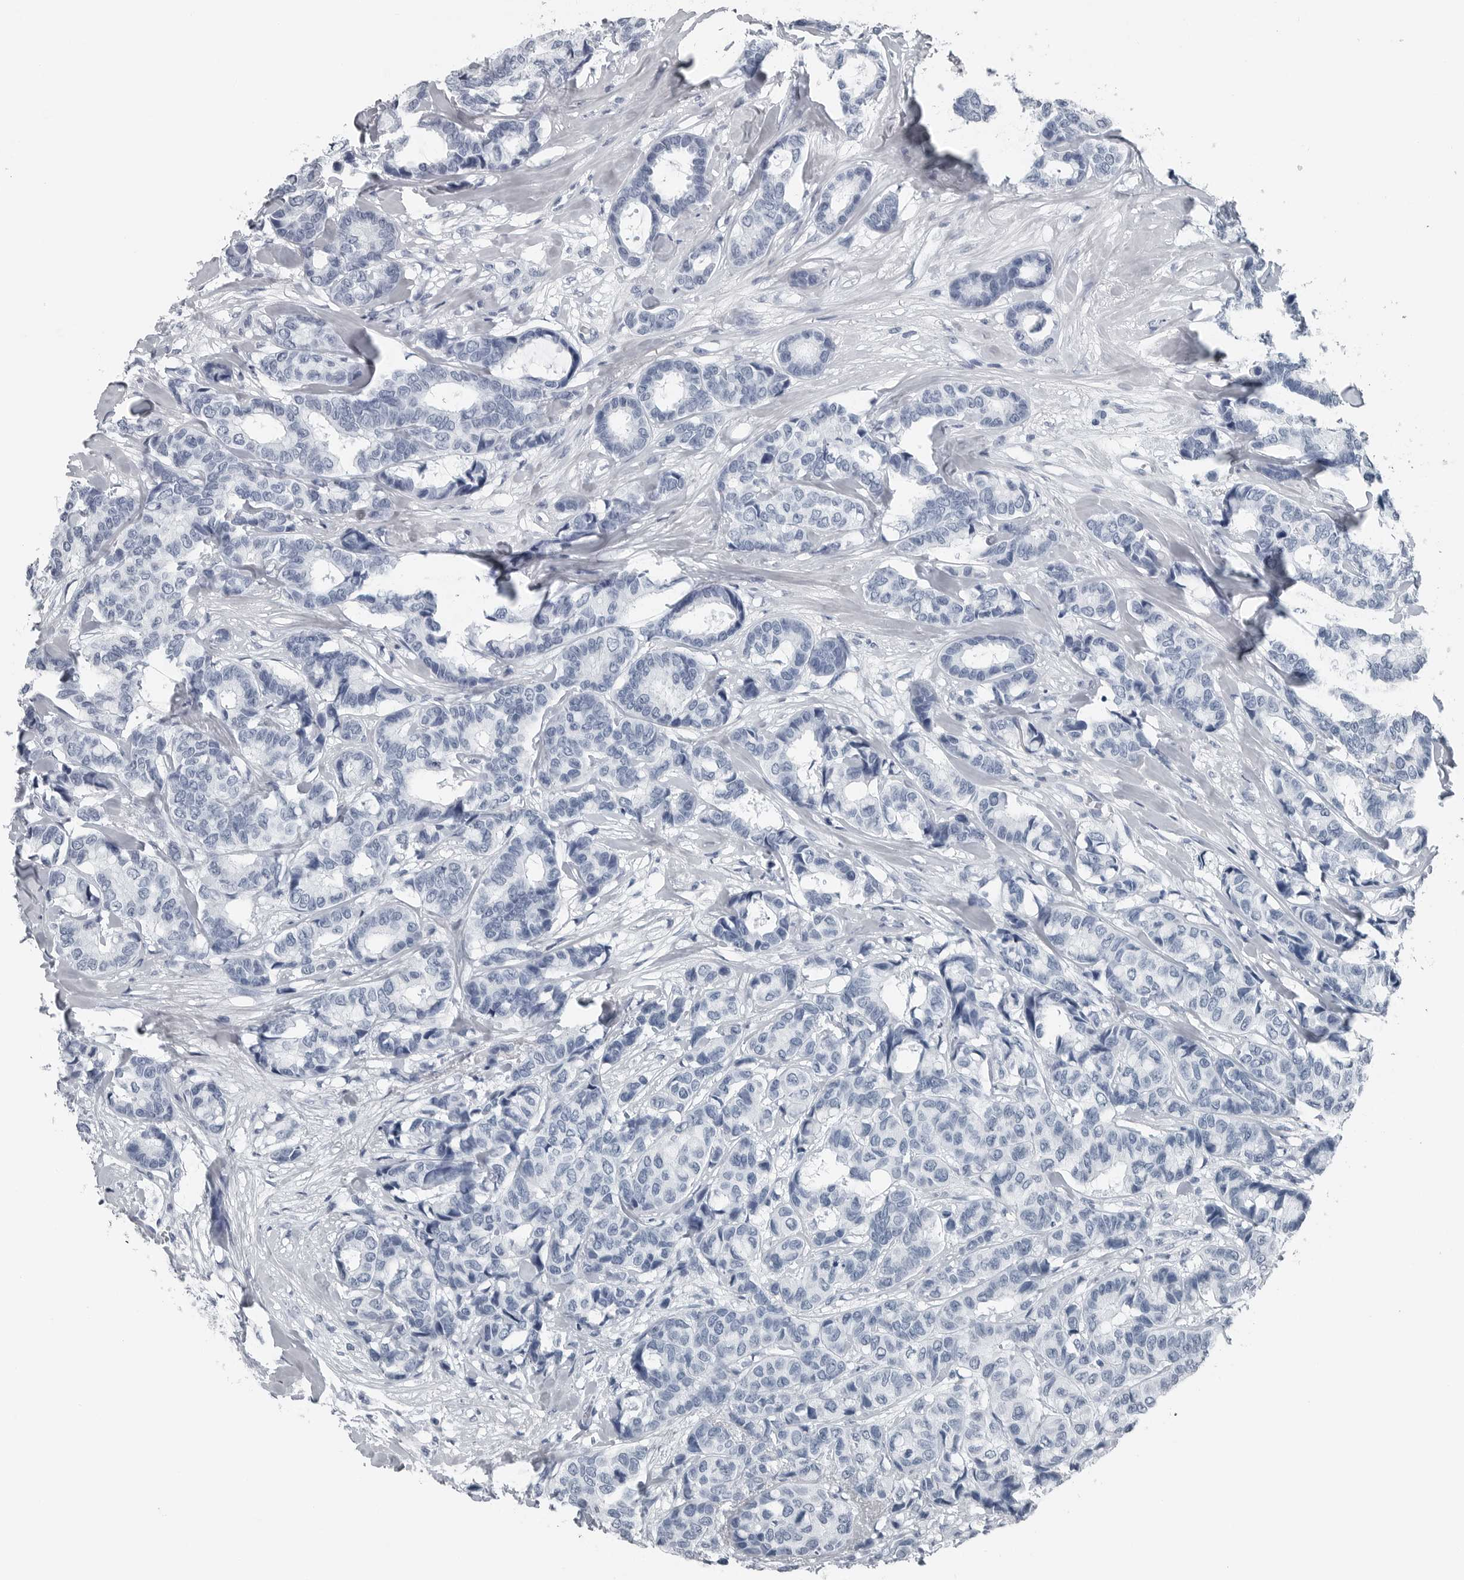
{"staining": {"intensity": "negative", "quantity": "none", "location": "none"}, "tissue": "breast cancer", "cell_type": "Tumor cells", "image_type": "cancer", "snomed": [{"axis": "morphology", "description": "Duct carcinoma"}, {"axis": "topography", "description": "Breast"}], "caption": "There is no significant staining in tumor cells of breast cancer.", "gene": "SPINK1", "patient": {"sex": "female", "age": 87}}